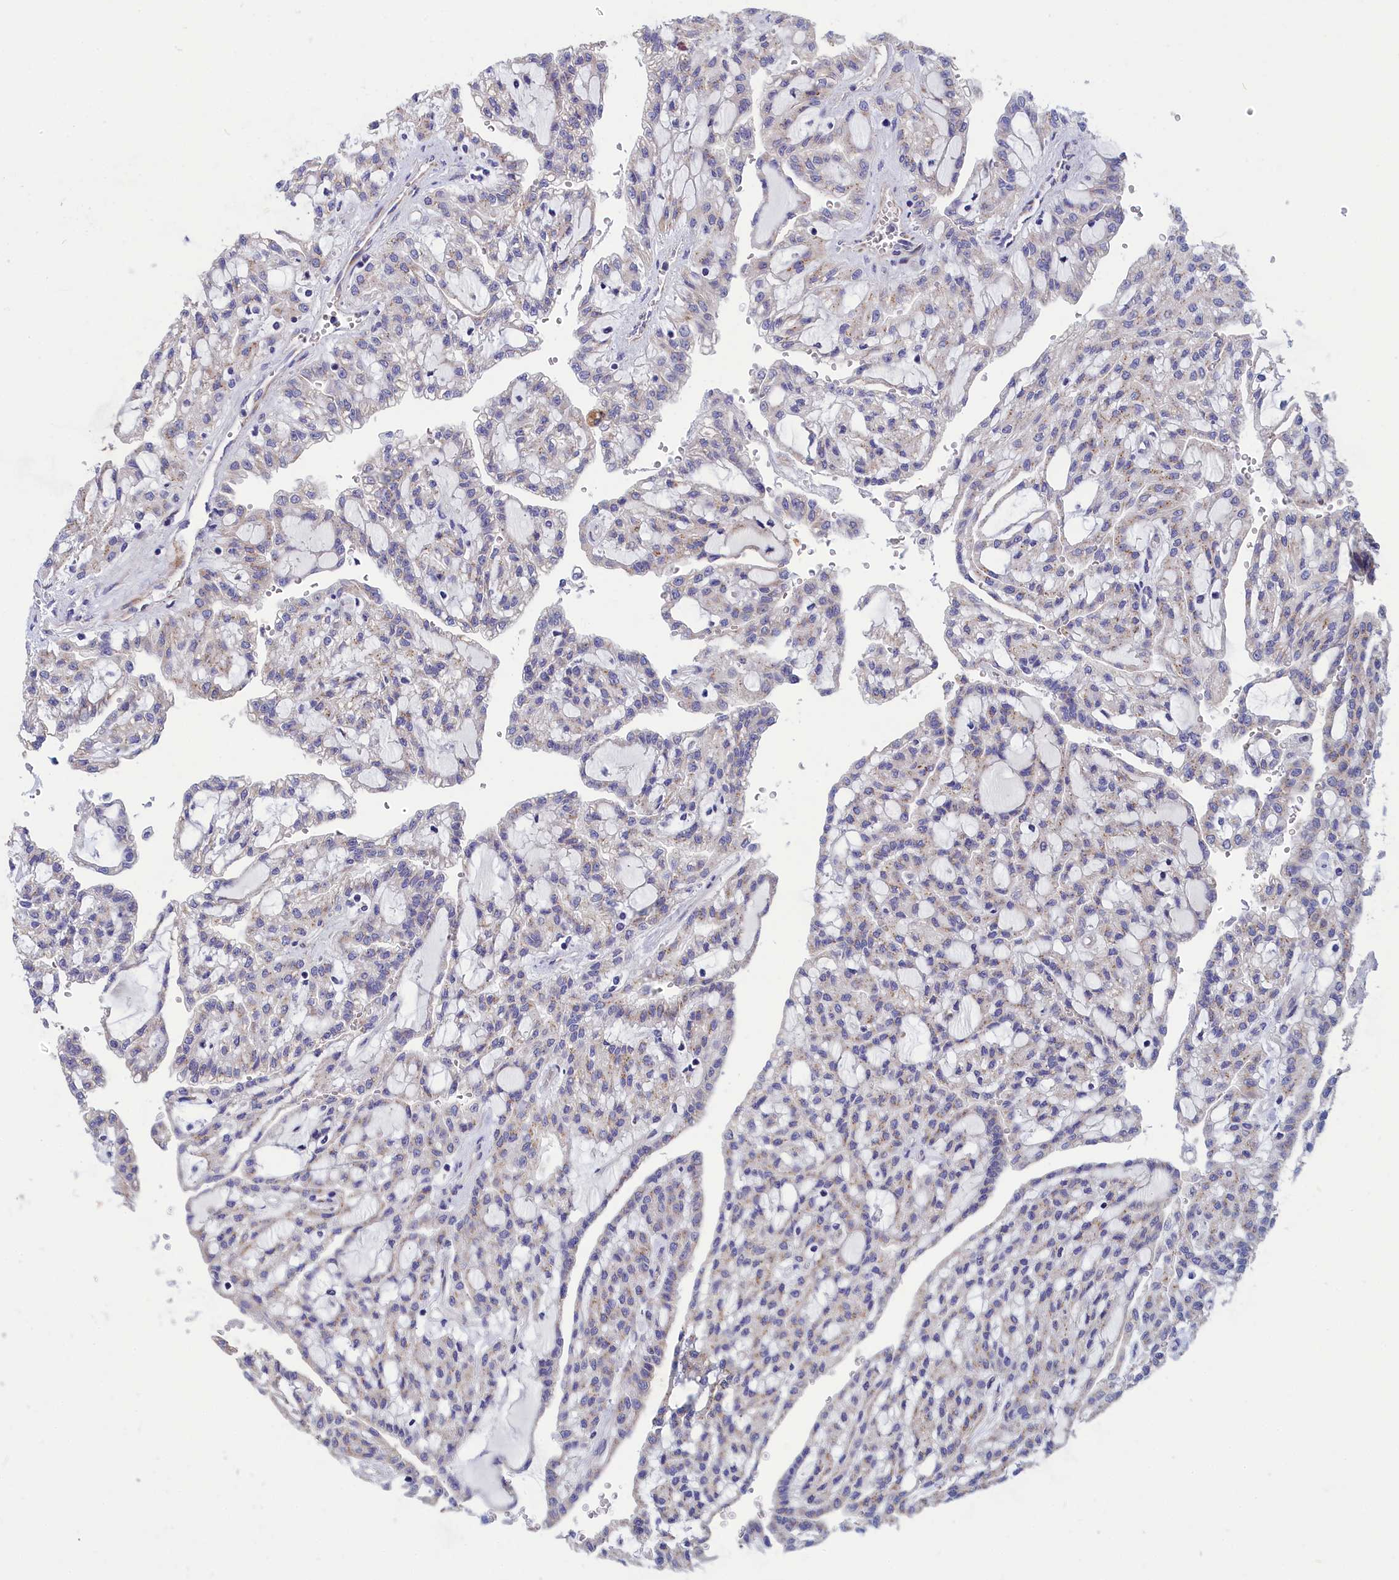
{"staining": {"intensity": "moderate", "quantity": "<25%", "location": "cytoplasmic/membranous"}, "tissue": "renal cancer", "cell_type": "Tumor cells", "image_type": "cancer", "snomed": [{"axis": "morphology", "description": "Adenocarcinoma, NOS"}, {"axis": "topography", "description": "Kidney"}], "caption": "A histopathology image showing moderate cytoplasmic/membranous positivity in approximately <25% of tumor cells in adenocarcinoma (renal), as visualized by brown immunohistochemical staining.", "gene": "TUBGCP4", "patient": {"sex": "male", "age": 63}}